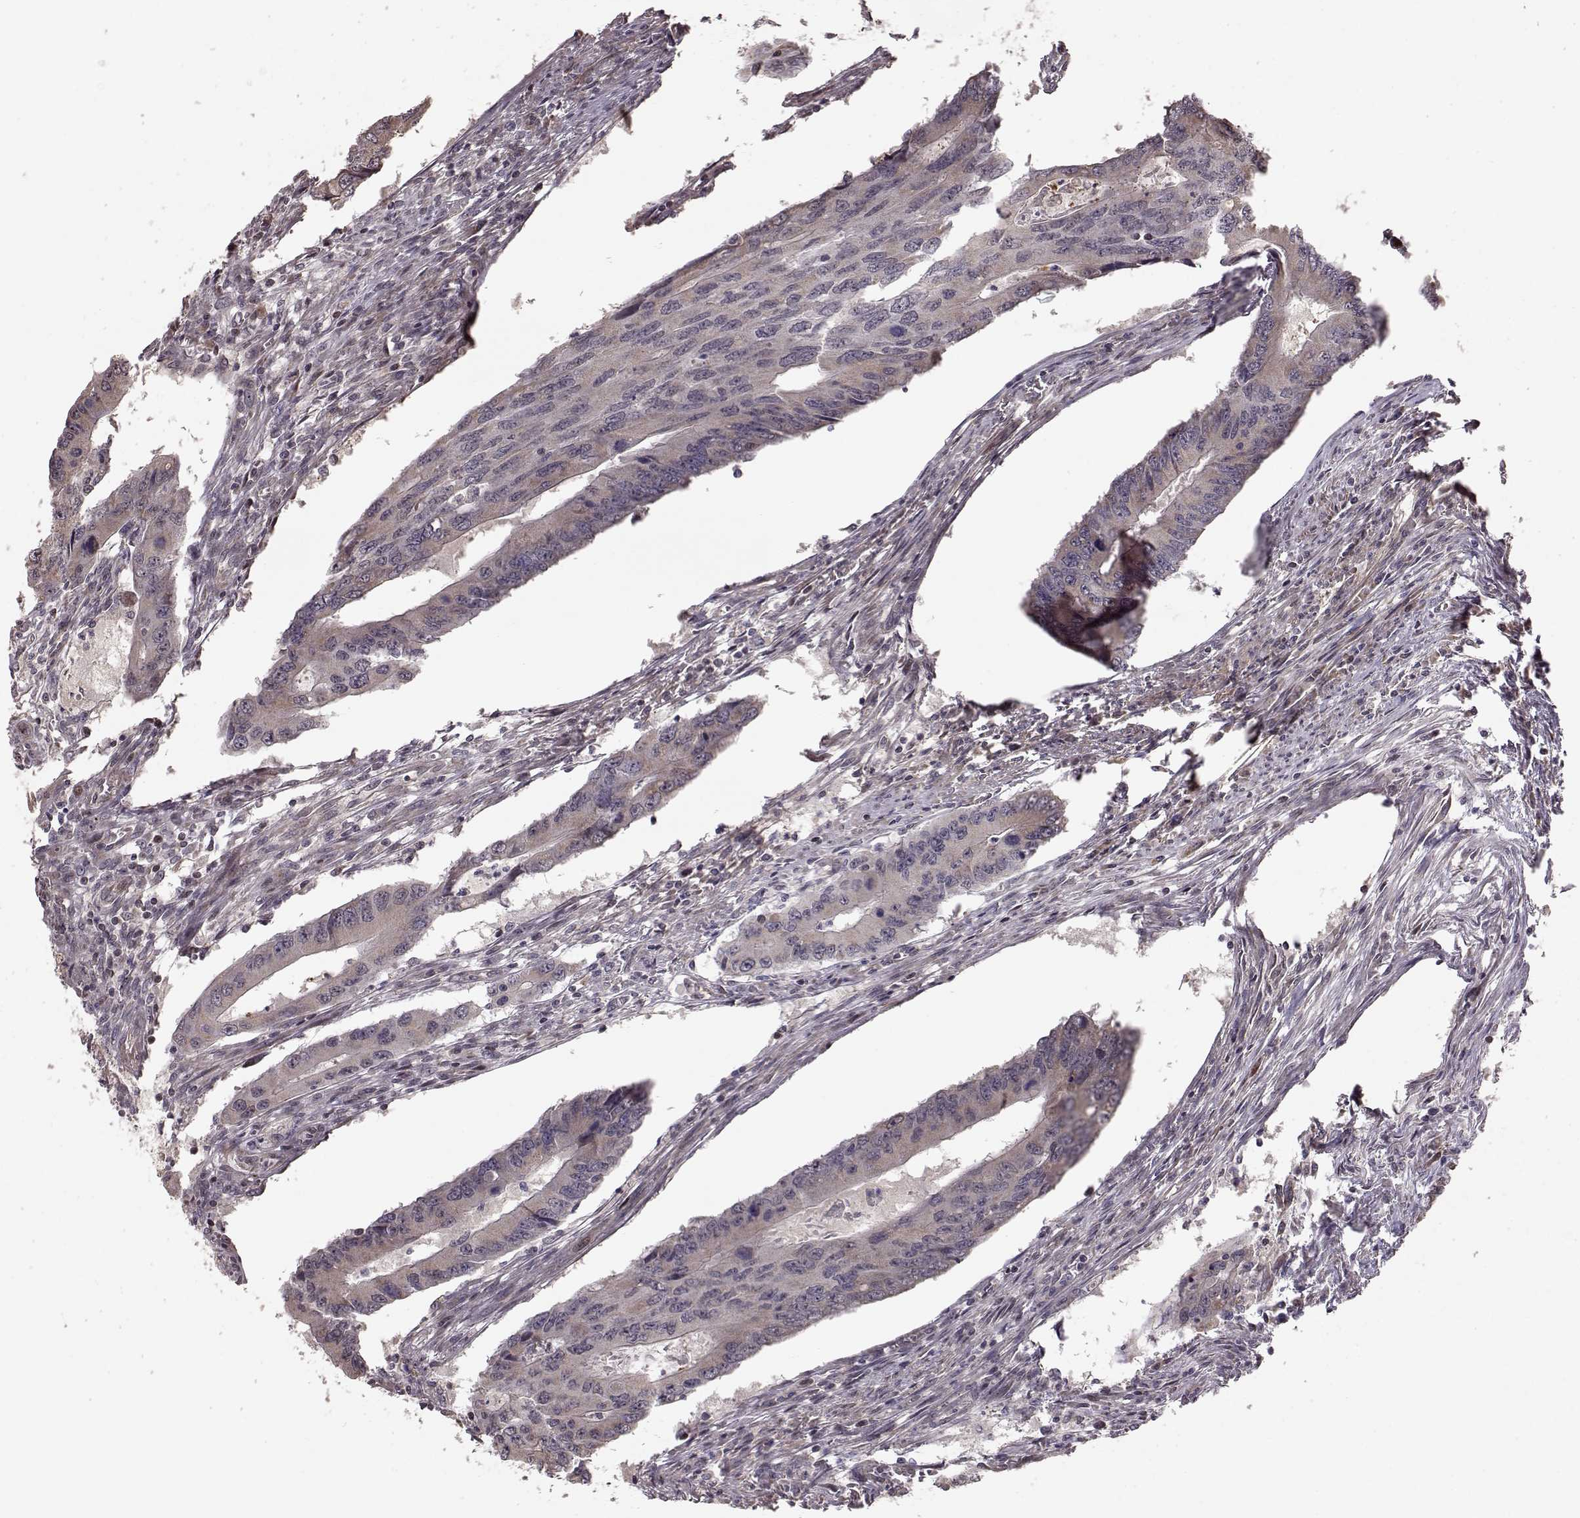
{"staining": {"intensity": "negative", "quantity": "none", "location": "none"}, "tissue": "colorectal cancer", "cell_type": "Tumor cells", "image_type": "cancer", "snomed": [{"axis": "morphology", "description": "Adenocarcinoma, NOS"}, {"axis": "topography", "description": "Colon"}], "caption": "The micrograph shows no staining of tumor cells in colorectal adenocarcinoma.", "gene": "BACH2", "patient": {"sex": "male", "age": 53}}